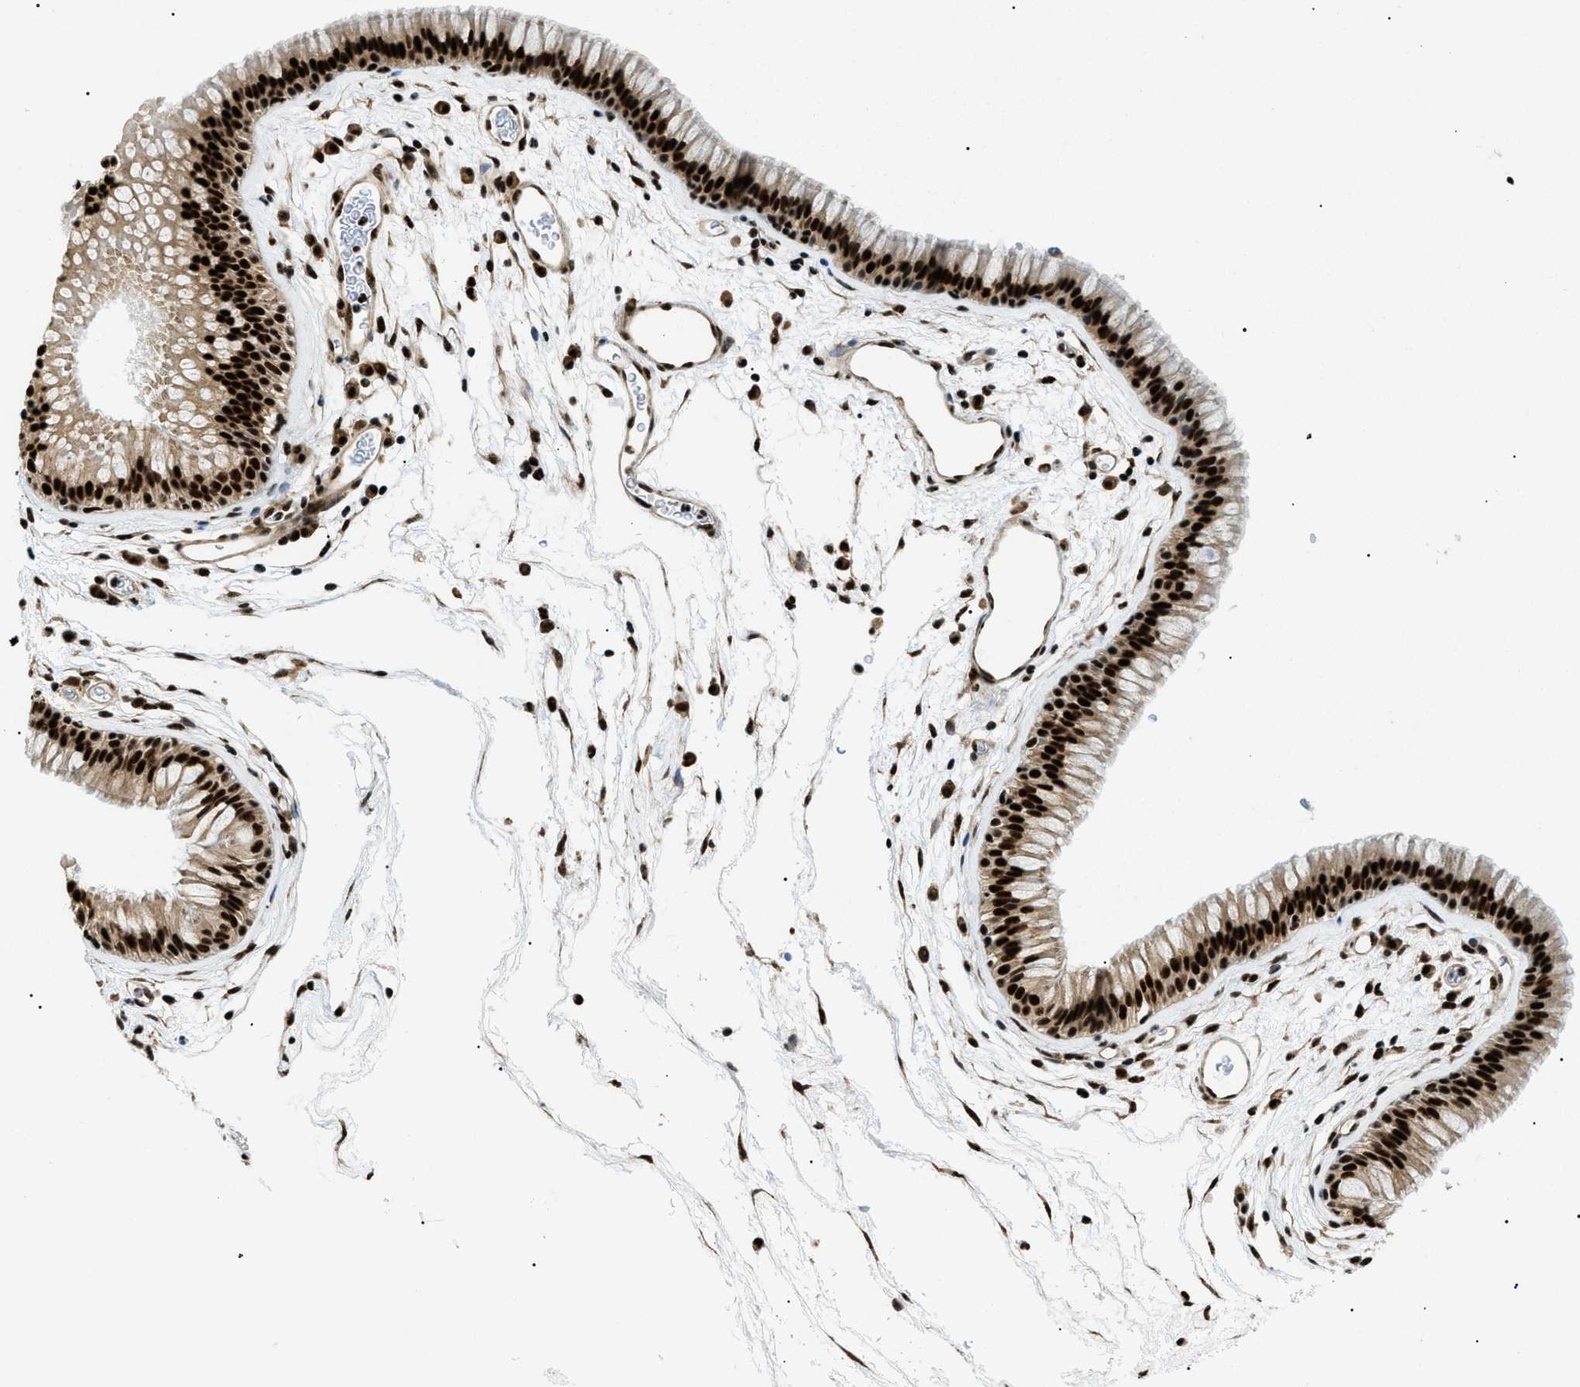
{"staining": {"intensity": "strong", "quantity": ">75%", "location": "cytoplasmic/membranous,nuclear"}, "tissue": "nasopharynx", "cell_type": "Respiratory epithelial cells", "image_type": "normal", "snomed": [{"axis": "morphology", "description": "Normal tissue, NOS"}, {"axis": "morphology", "description": "Inflammation, NOS"}, {"axis": "topography", "description": "Nasopharynx"}], "caption": "Unremarkable nasopharynx exhibits strong cytoplasmic/membranous,nuclear staining in approximately >75% of respiratory epithelial cells, visualized by immunohistochemistry.", "gene": "CWC25", "patient": {"sex": "male", "age": 48}}